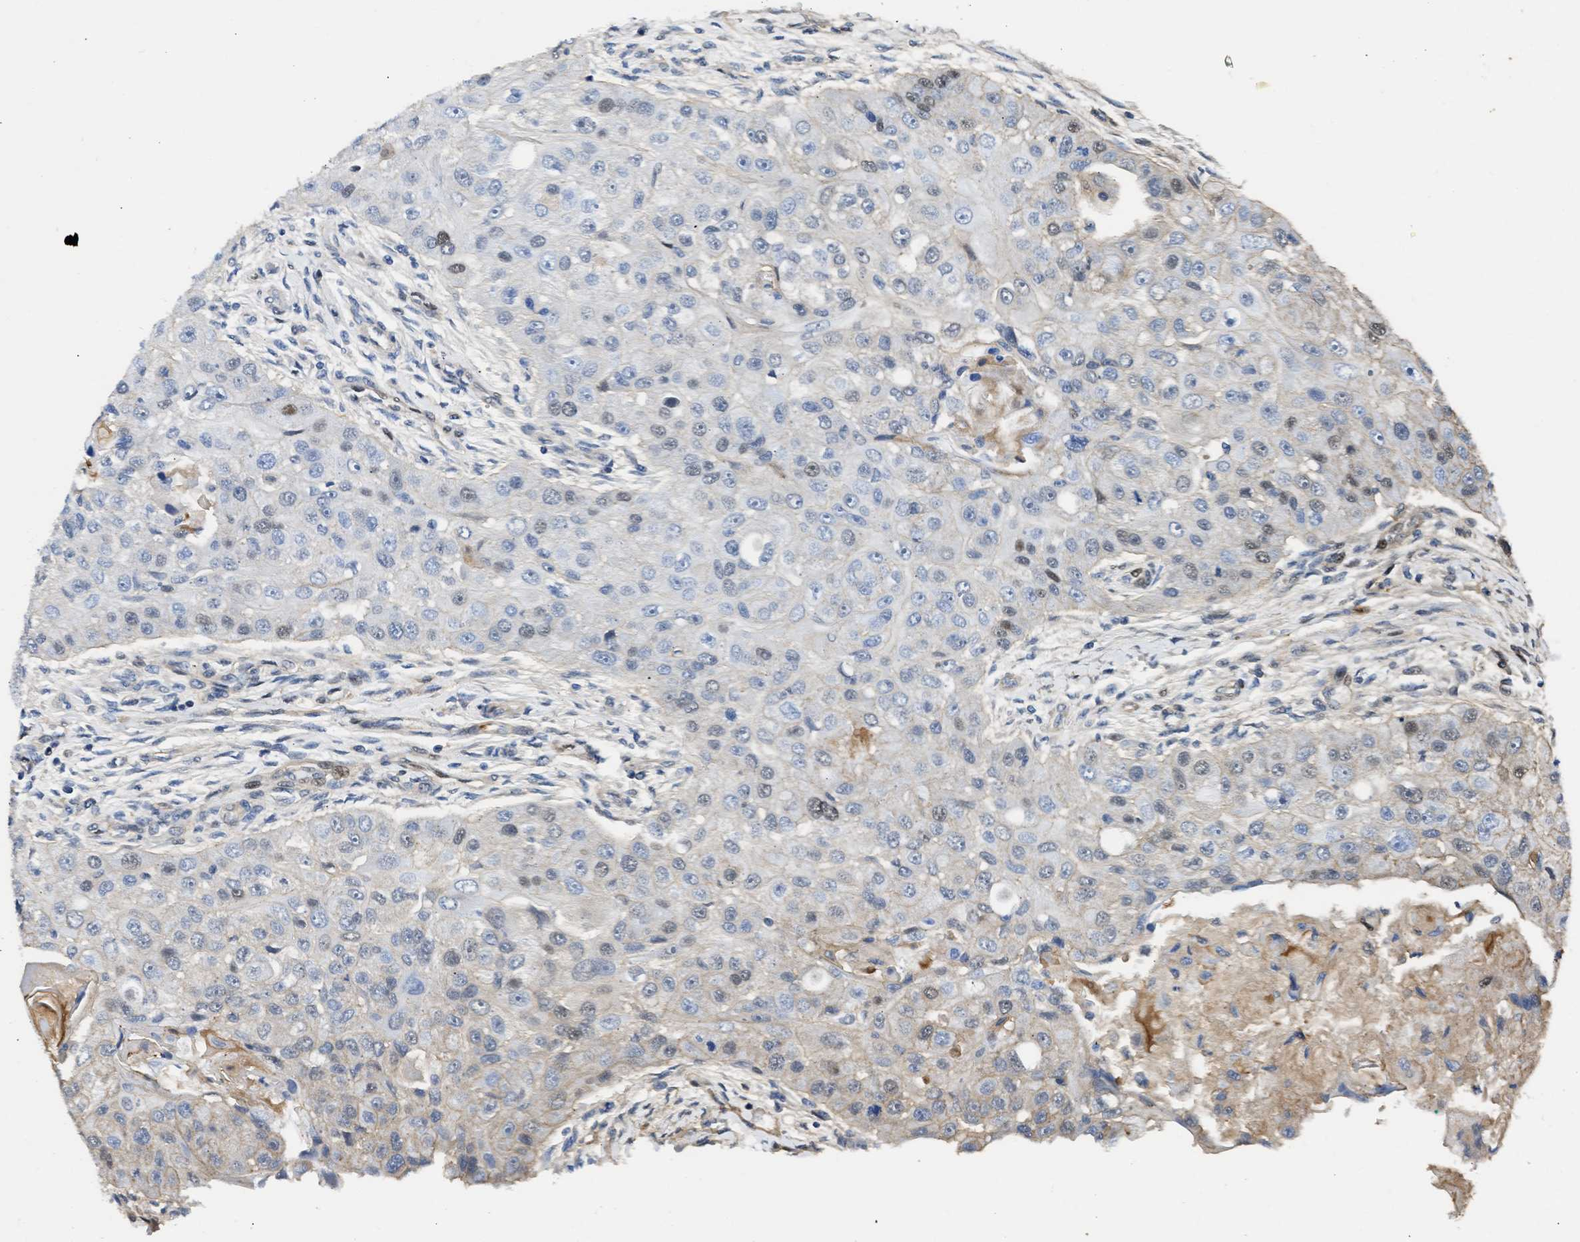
{"staining": {"intensity": "moderate", "quantity": "<25%", "location": "nuclear"}, "tissue": "head and neck cancer", "cell_type": "Tumor cells", "image_type": "cancer", "snomed": [{"axis": "morphology", "description": "Normal tissue, NOS"}, {"axis": "morphology", "description": "Squamous cell carcinoma, NOS"}, {"axis": "topography", "description": "Skeletal muscle"}, {"axis": "topography", "description": "Head-Neck"}], "caption": "Head and neck cancer was stained to show a protein in brown. There is low levels of moderate nuclear staining in approximately <25% of tumor cells.", "gene": "MAS1L", "patient": {"sex": "male", "age": 51}}